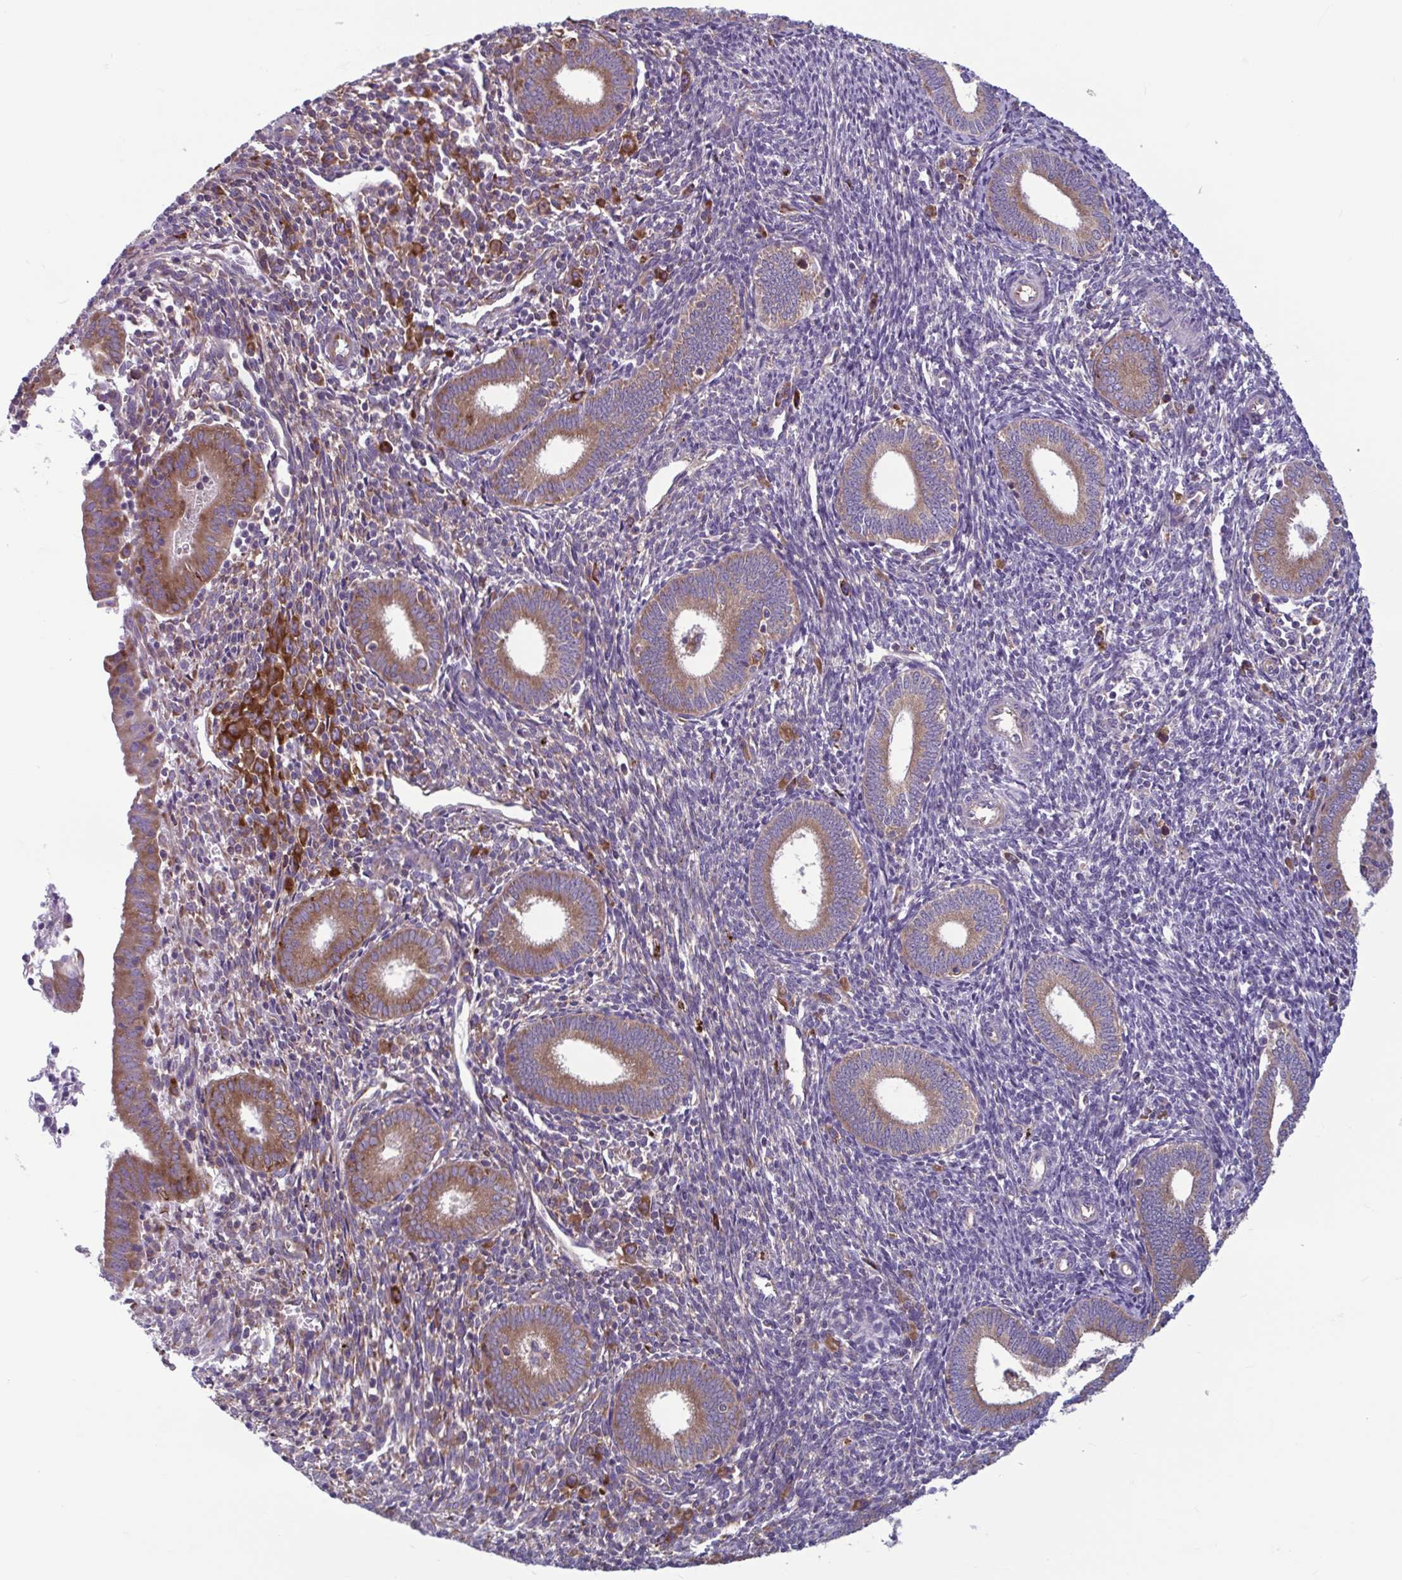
{"staining": {"intensity": "moderate", "quantity": "<25%", "location": "cytoplasmic/membranous"}, "tissue": "endometrium", "cell_type": "Cells in endometrial stroma", "image_type": "normal", "snomed": [{"axis": "morphology", "description": "Normal tissue, NOS"}, {"axis": "topography", "description": "Endometrium"}], "caption": "A low amount of moderate cytoplasmic/membranous positivity is present in about <25% of cells in endometrial stroma in unremarkable endometrium.", "gene": "RPS16", "patient": {"sex": "female", "age": 41}}